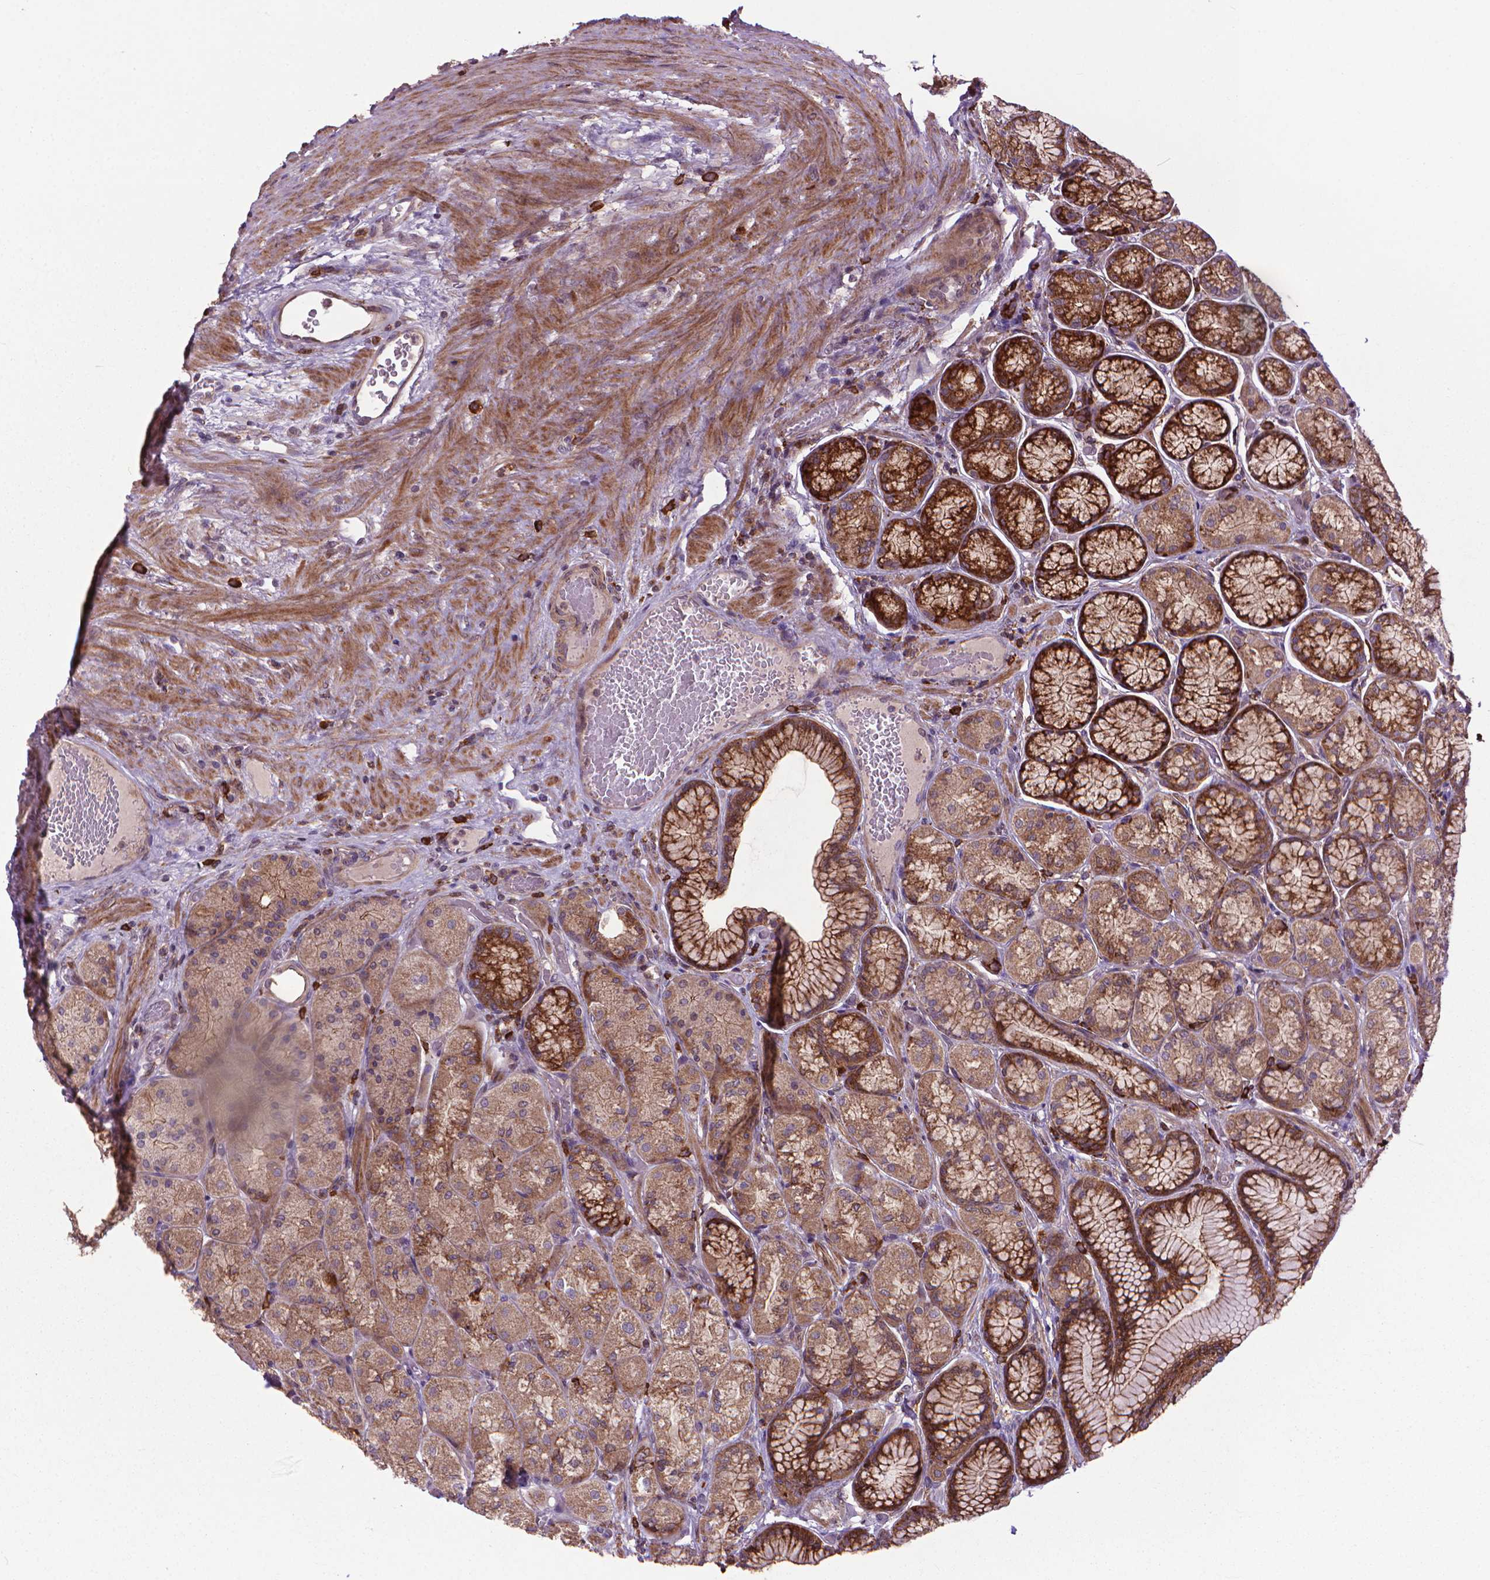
{"staining": {"intensity": "moderate", "quantity": ">75%", "location": "cytoplasmic/membranous"}, "tissue": "stomach", "cell_type": "Glandular cells", "image_type": "normal", "snomed": [{"axis": "morphology", "description": "Normal tissue, NOS"}, {"axis": "morphology", "description": "Adenocarcinoma, NOS"}, {"axis": "morphology", "description": "Adenocarcinoma, High grade"}, {"axis": "topography", "description": "Stomach, upper"}, {"axis": "topography", "description": "Stomach"}], "caption": "A high-resolution image shows immunohistochemistry staining of benign stomach, which shows moderate cytoplasmic/membranous positivity in about >75% of glandular cells.", "gene": "MYH14", "patient": {"sex": "female", "age": 65}}